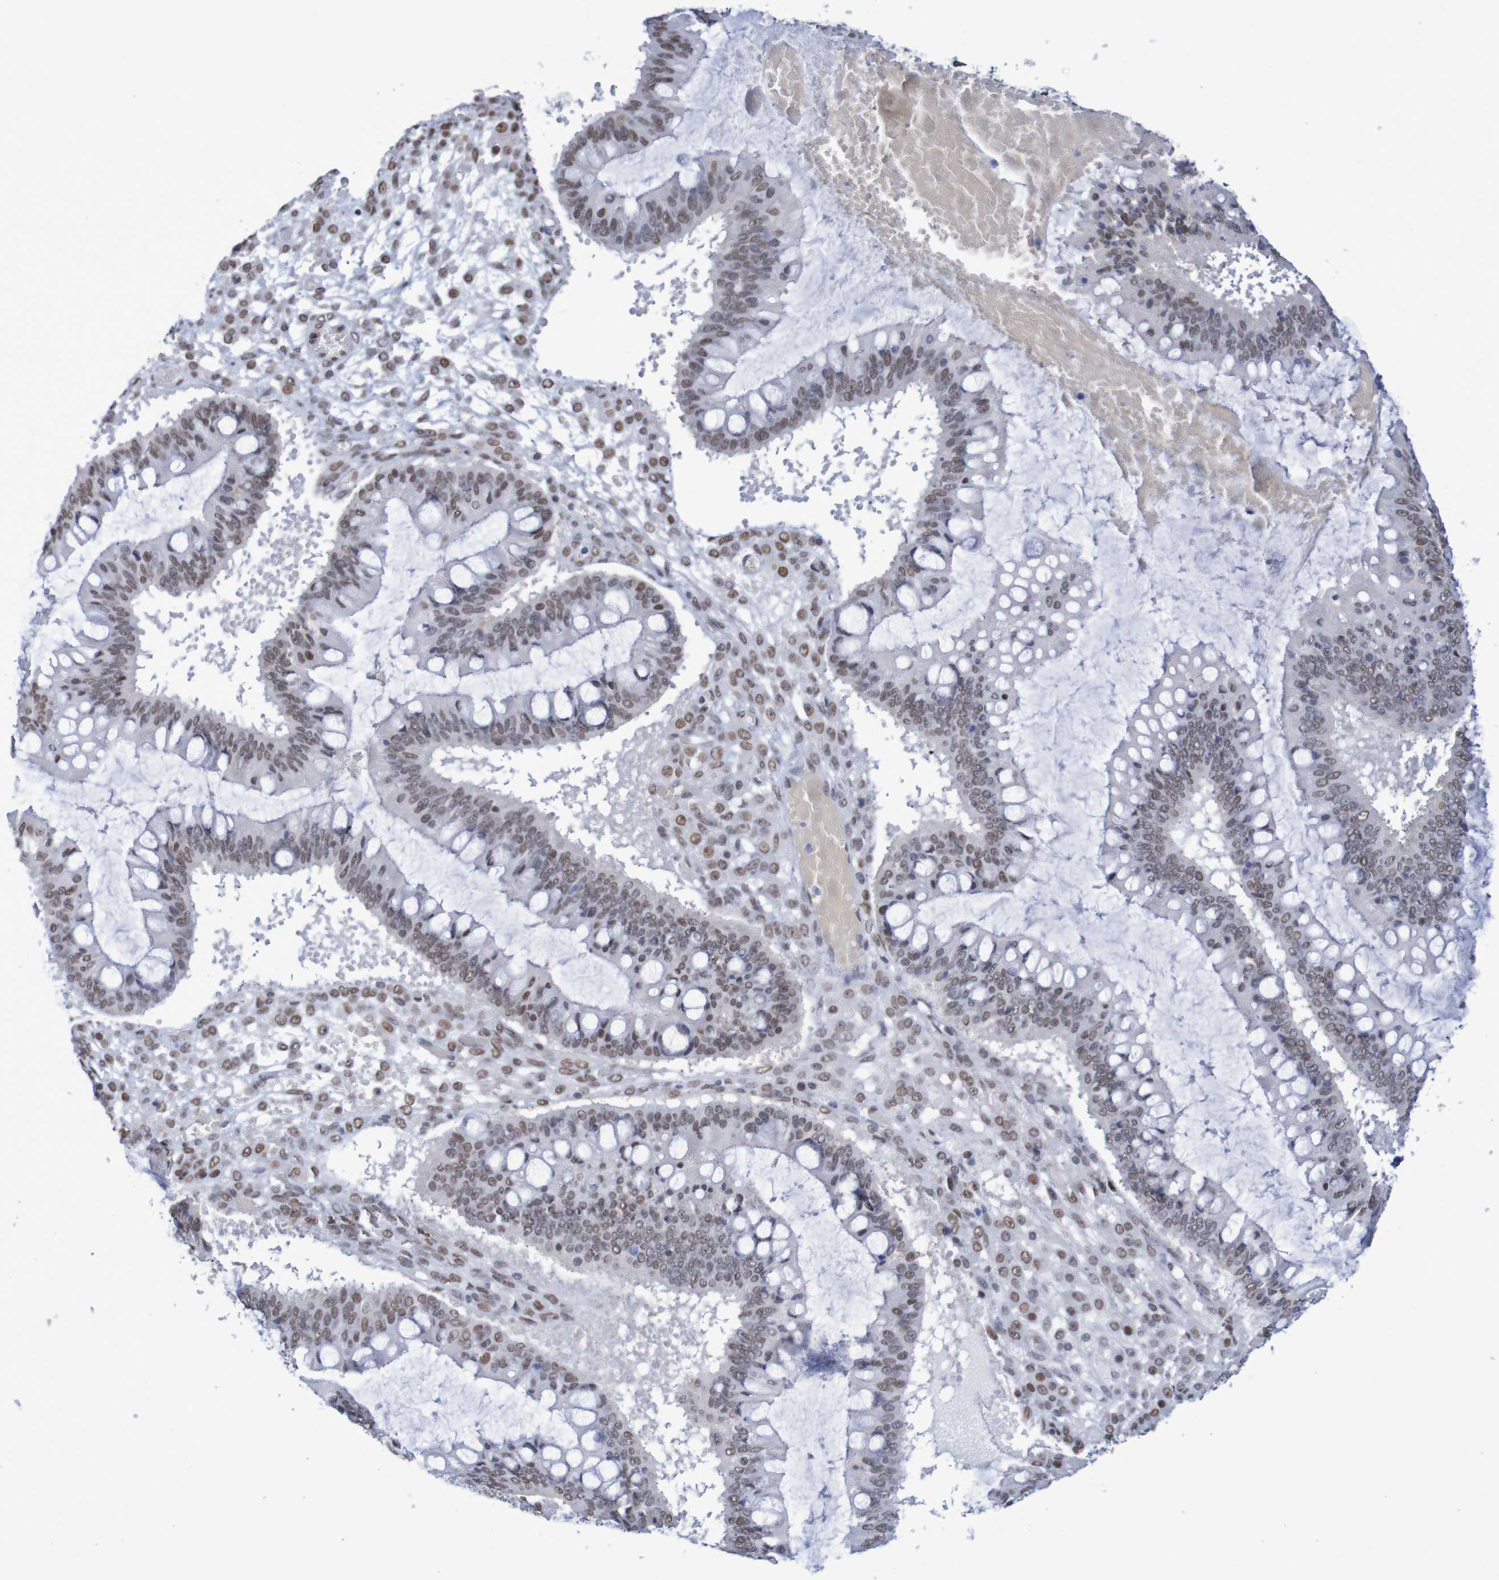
{"staining": {"intensity": "moderate", "quantity": "25%-75%", "location": "nuclear"}, "tissue": "ovarian cancer", "cell_type": "Tumor cells", "image_type": "cancer", "snomed": [{"axis": "morphology", "description": "Cystadenocarcinoma, mucinous, NOS"}, {"axis": "topography", "description": "Ovary"}], "caption": "Immunohistochemistry (IHC) of human ovarian cancer reveals medium levels of moderate nuclear positivity in approximately 25%-75% of tumor cells. Nuclei are stained in blue.", "gene": "MRTFB", "patient": {"sex": "female", "age": 73}}